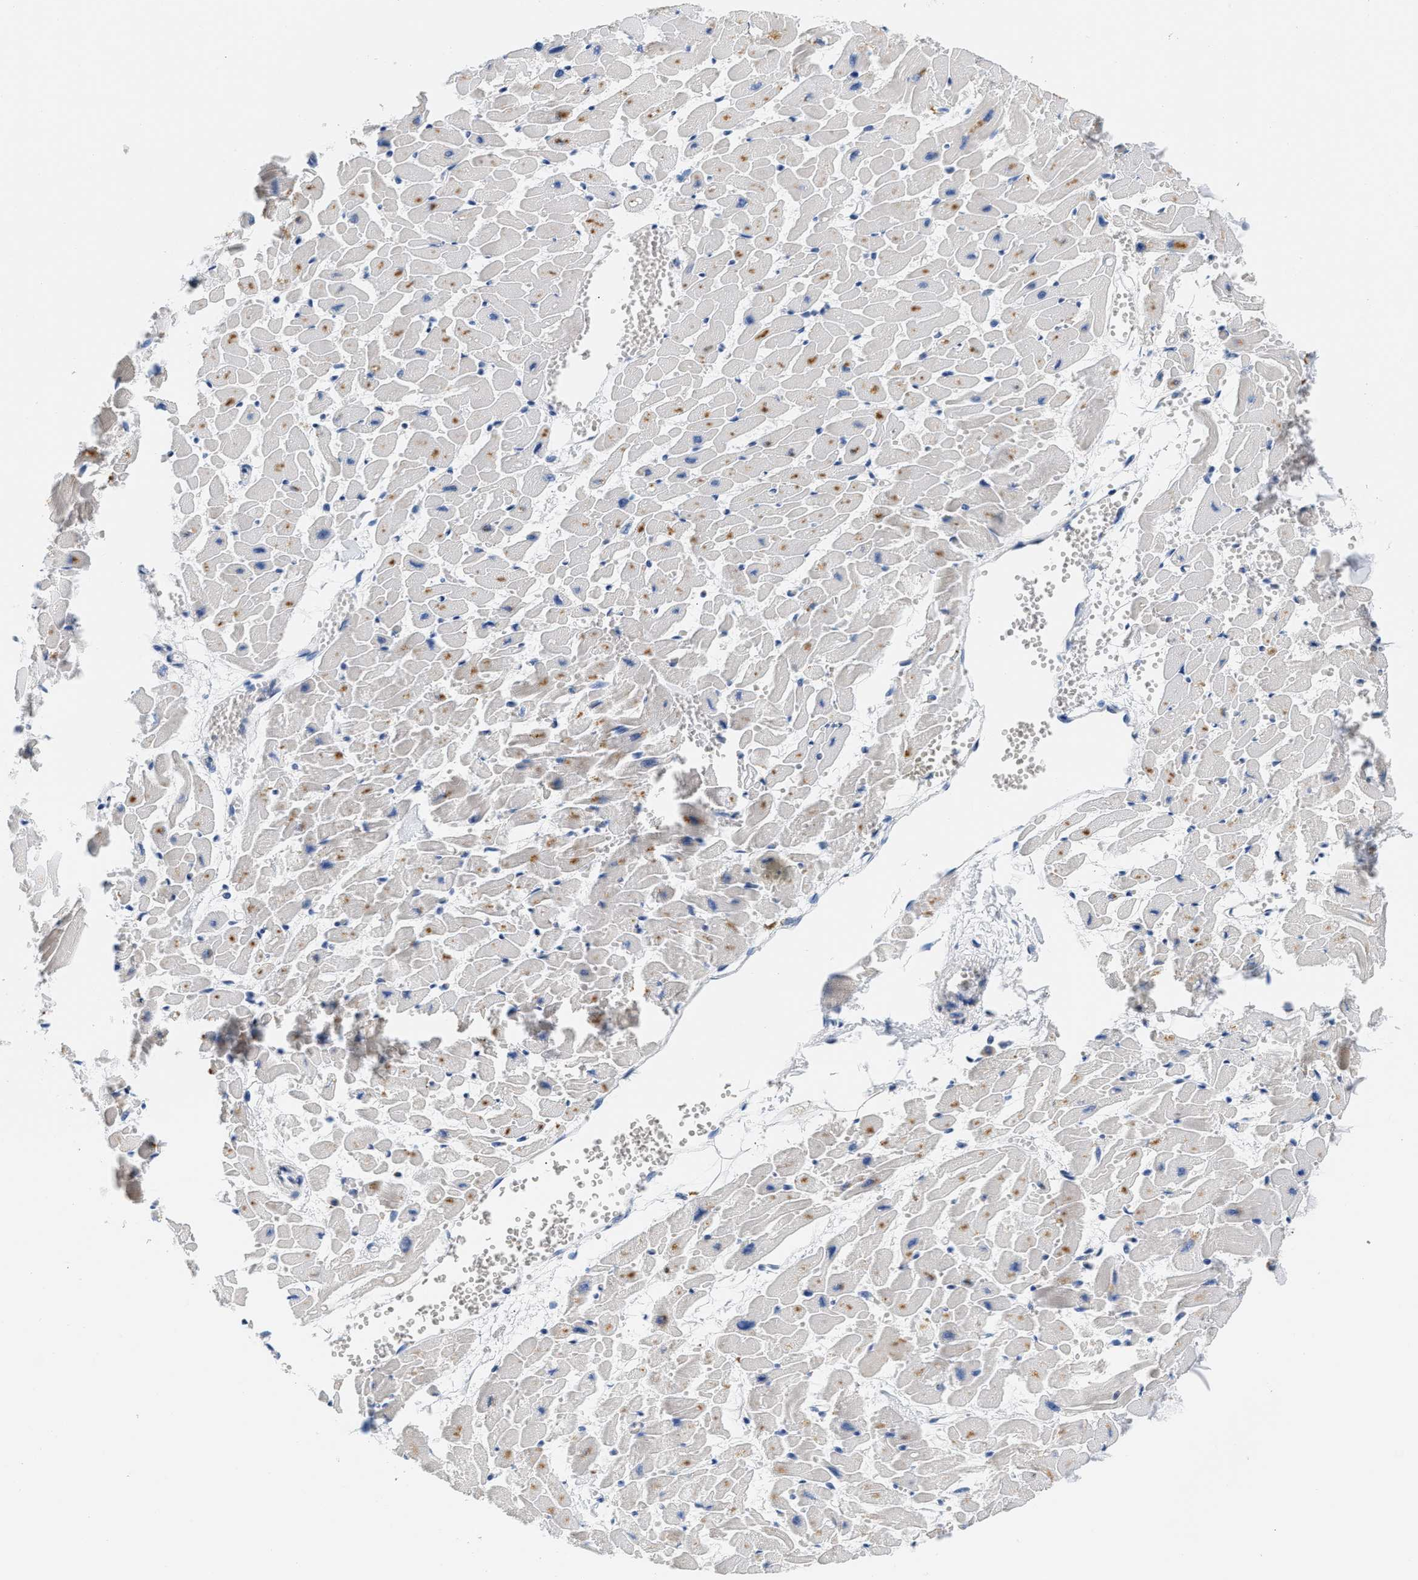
{"staining": {"intensity": "moderate", "quantity": "<25%", "location": "cytoplasmic/membranous"}, "tissue": "heart muscle", "cell_type": "Cardiomyocytes", "image_type": "normal", "snomed": [{"axis": "morphology", "description": "Normal tissue, NOS"}, {"axis": "topography", "description": "Heart"}], "caption": "Immunohistochemistry (IHC) micrograph of normal human heart muscle stained for a protein (brown), which reveals low levels of moderate cytoplasmic/membranous expression in about <25% of cardiomyocytes.", "gene": "HDHD3", "patient": {"sex": "female", "age": 19}}